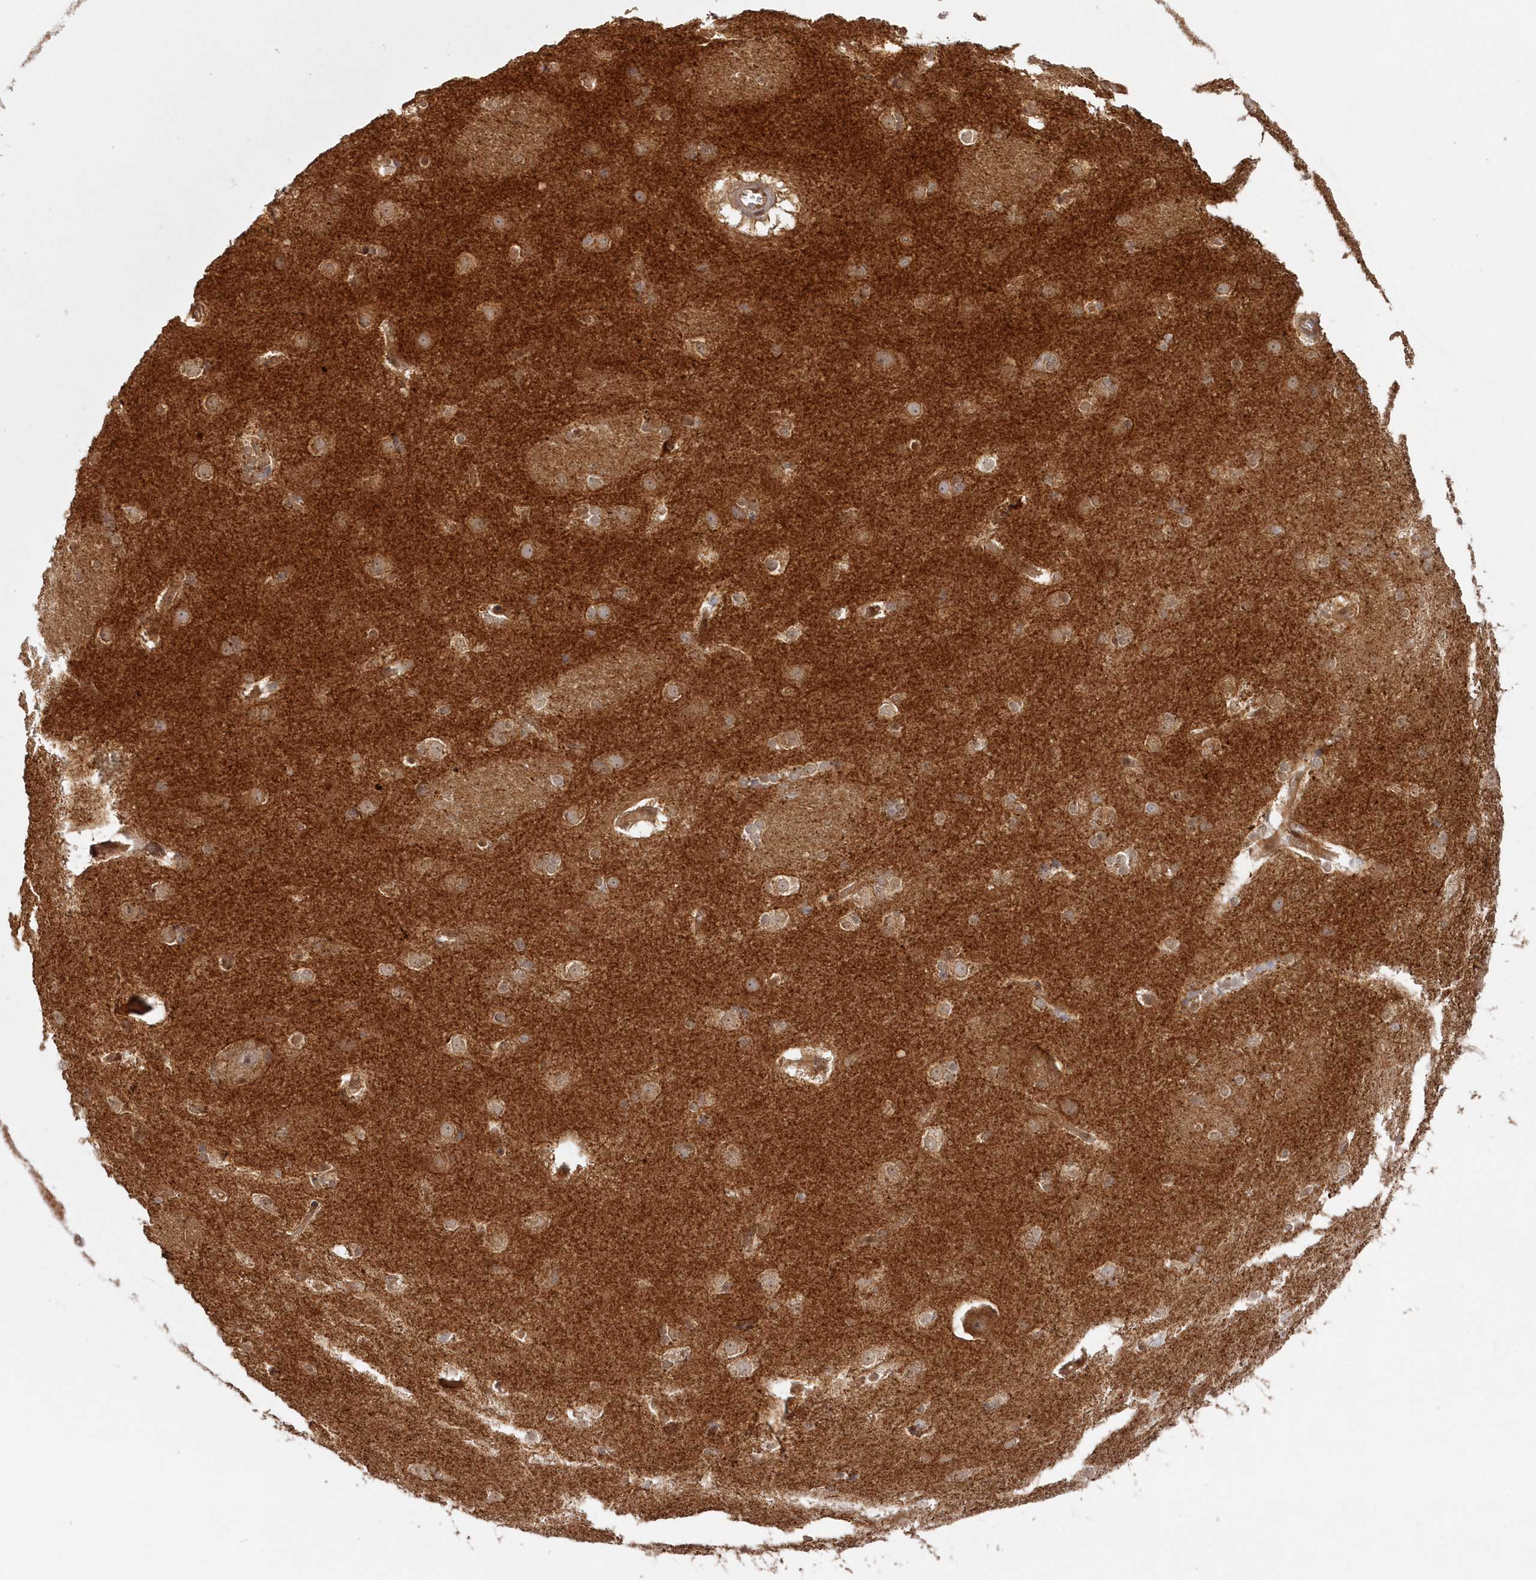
{"staining": {"intensity": "moderate", "quantity": "<25%", "location": "cytoplasmic/membranous"}, "tissue": "caudate", "cell_type": "Glial cells", "image_type": "normal", "snomed": [{"axis": "morphology", "description": "Normal tissue, NOS"}, {"axis": "topography", "description": "Lateral ventricle wall"}], "caption": "The immunohistochemical stain shows moderate cytoplasmic/membranous staining in glial cells of unremarkable caudate. (brown staining indicates protein expression, while blue staining denotes nuclei).", "gene": "GBE1", "patient": {"sex": "female", "age": 19}}